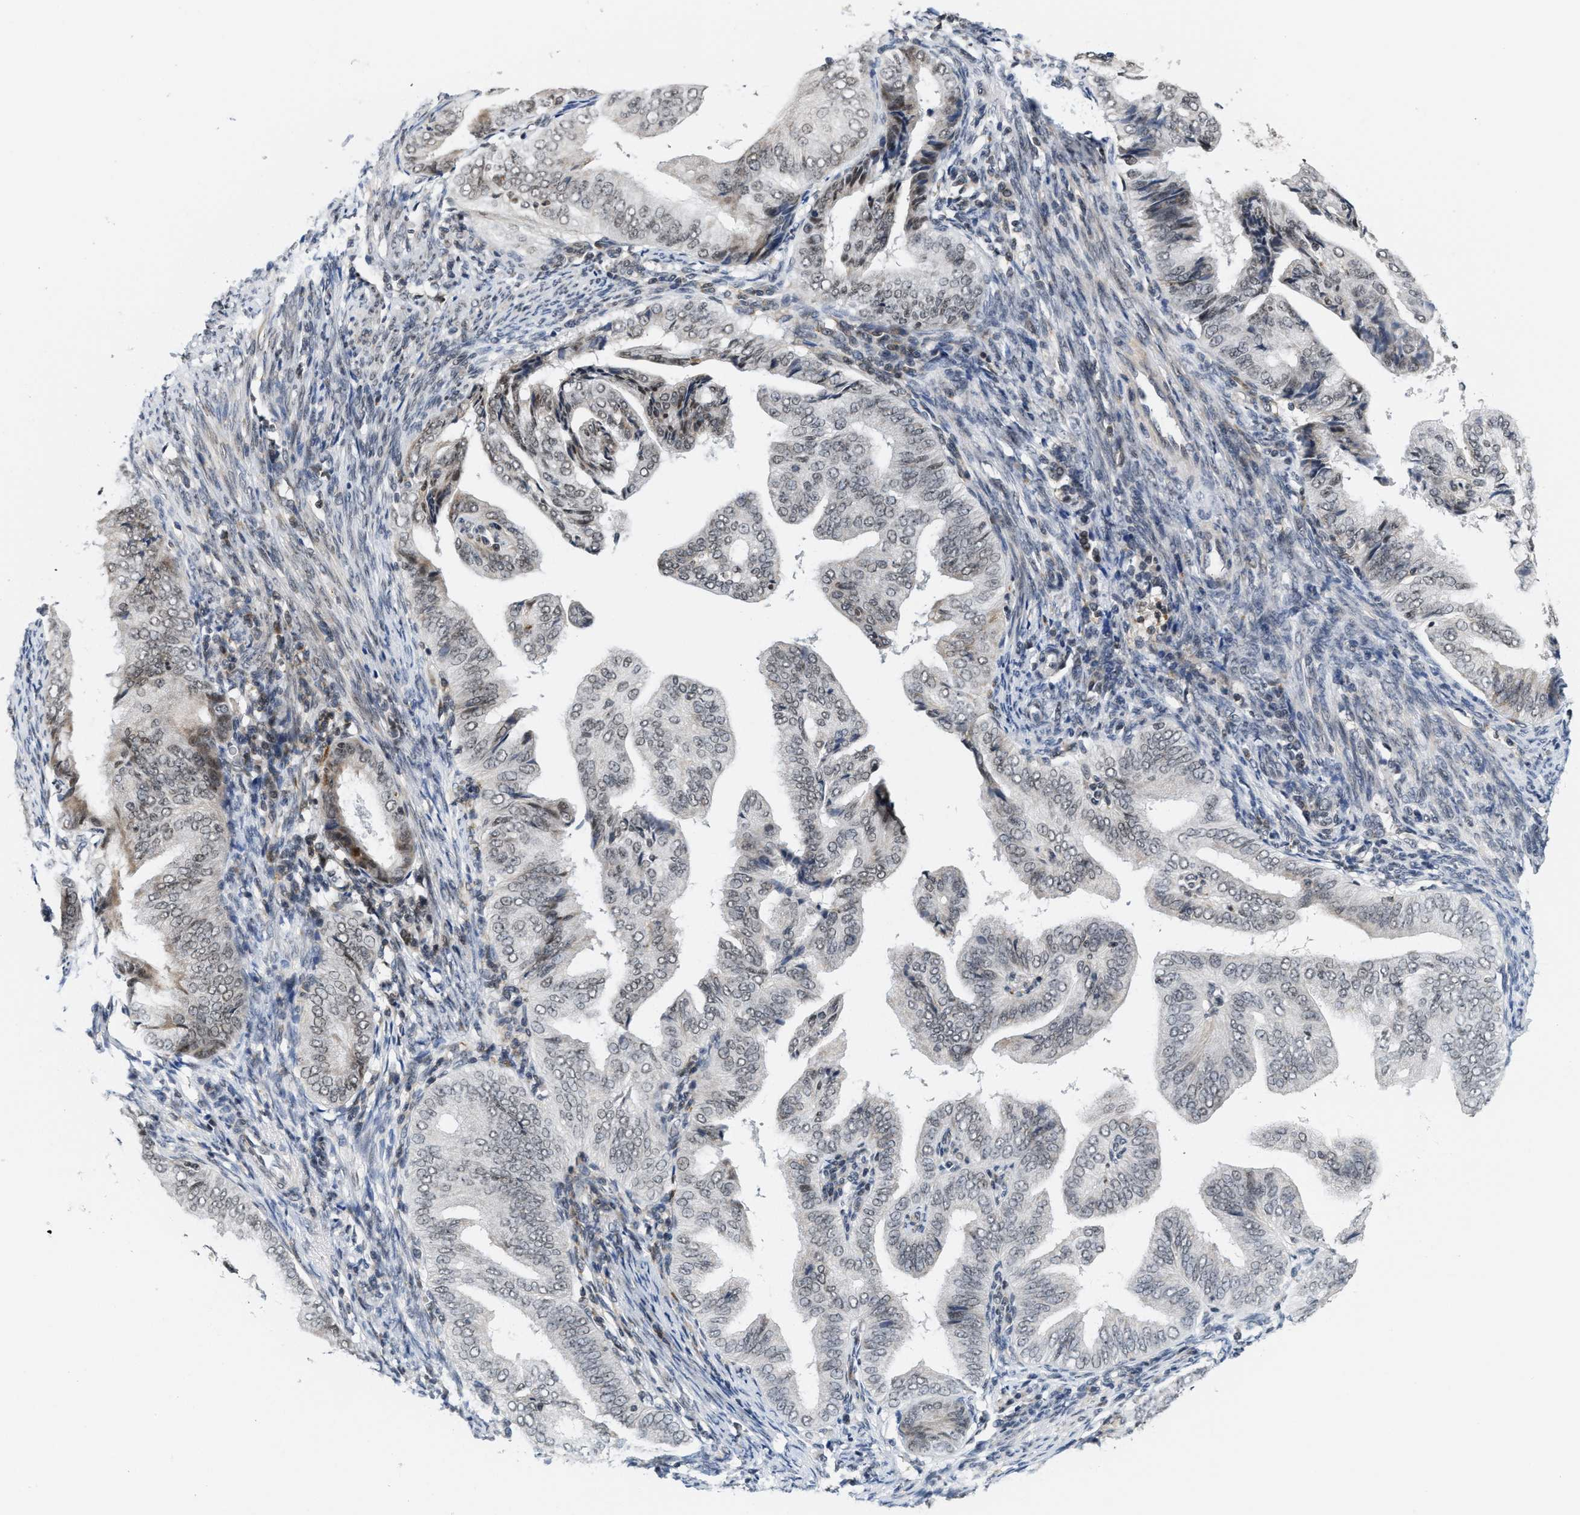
{"staining": {"intensity": "weak", "quantity": ">75%", "location": "nuclear"}, "tissue": "endometrial cancer", "cell_type": "Tumor cells", "image_type": "cancer", "snomed": [{"axis": "morphology", "description": "Adenocarcinoma, NOS"}, {"axis": "topography", "description": "Endometrium"}], "caption": "Protein staining exhibits weak nuclear positivity in about >75% of tumor cells in adenocarcinoma (endometrial). The protein of interest is shown in brown color, while the nuclei are stained blue.", "gene": "ANKRD6", "patient": {"sex": "female", "age": 58}}